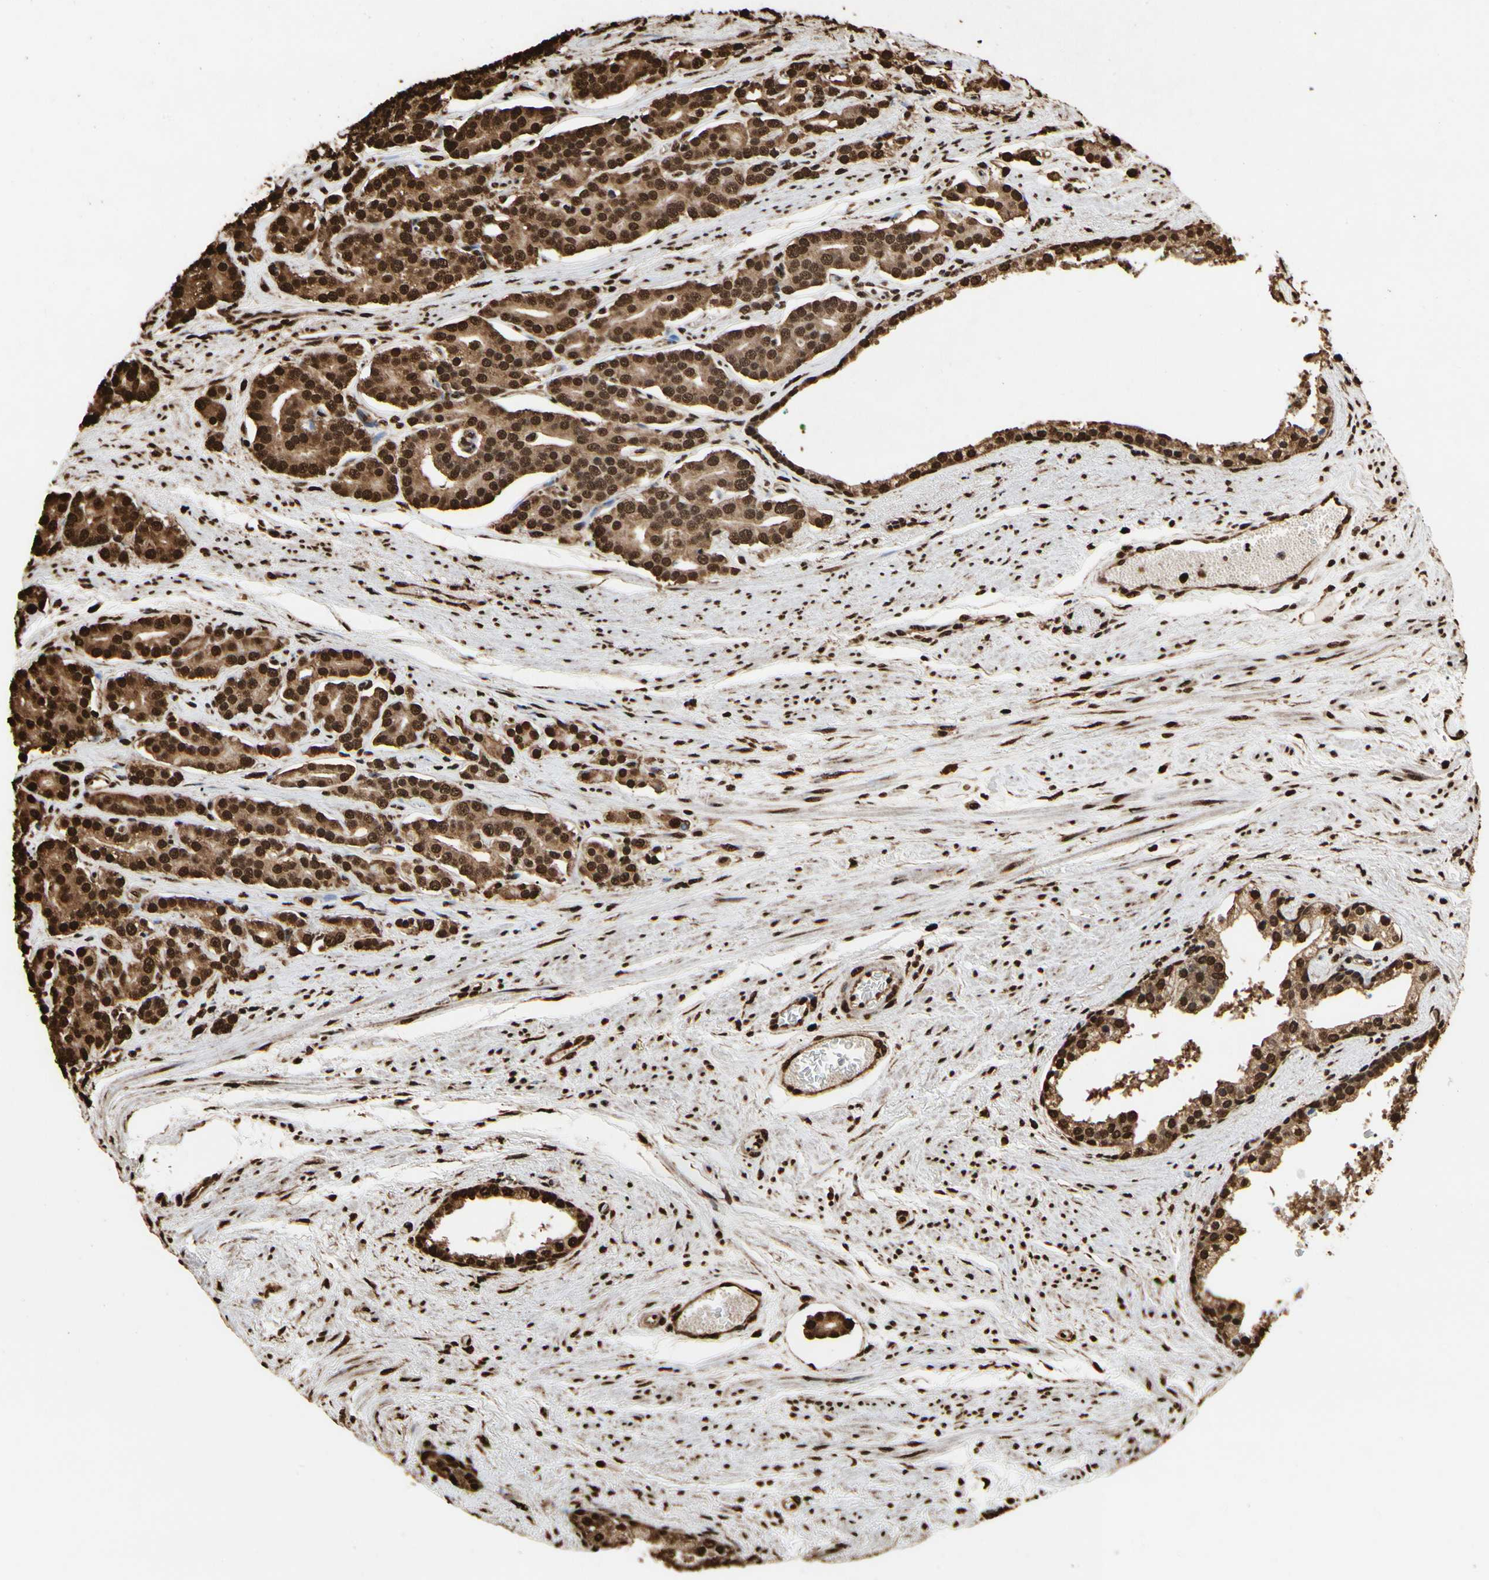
{"staining": {"intensity": "strong", "quantity": ">75%", "location": "cytoplasmic/membranous,nuclear"}, "tissue": "prostate cancer", "cell_type": "Tumor cells", "image_type": "cancer", "snomed": [{"axis": "morphology", "description": "Adenocarcinoma, Low grade"}, {"axis": "topography", "description": "Prostate"}], "caption": "A high-resolution histopathology image shows immunohistochemistry staining of prostate low-grade adenocarcinoma, which shows strong cytoplasmic/membranous and nuclear positivity in about >75% of tumor cells.", "gene": "HNRNPK", "patient": {"sex": "male", "age": 63}}